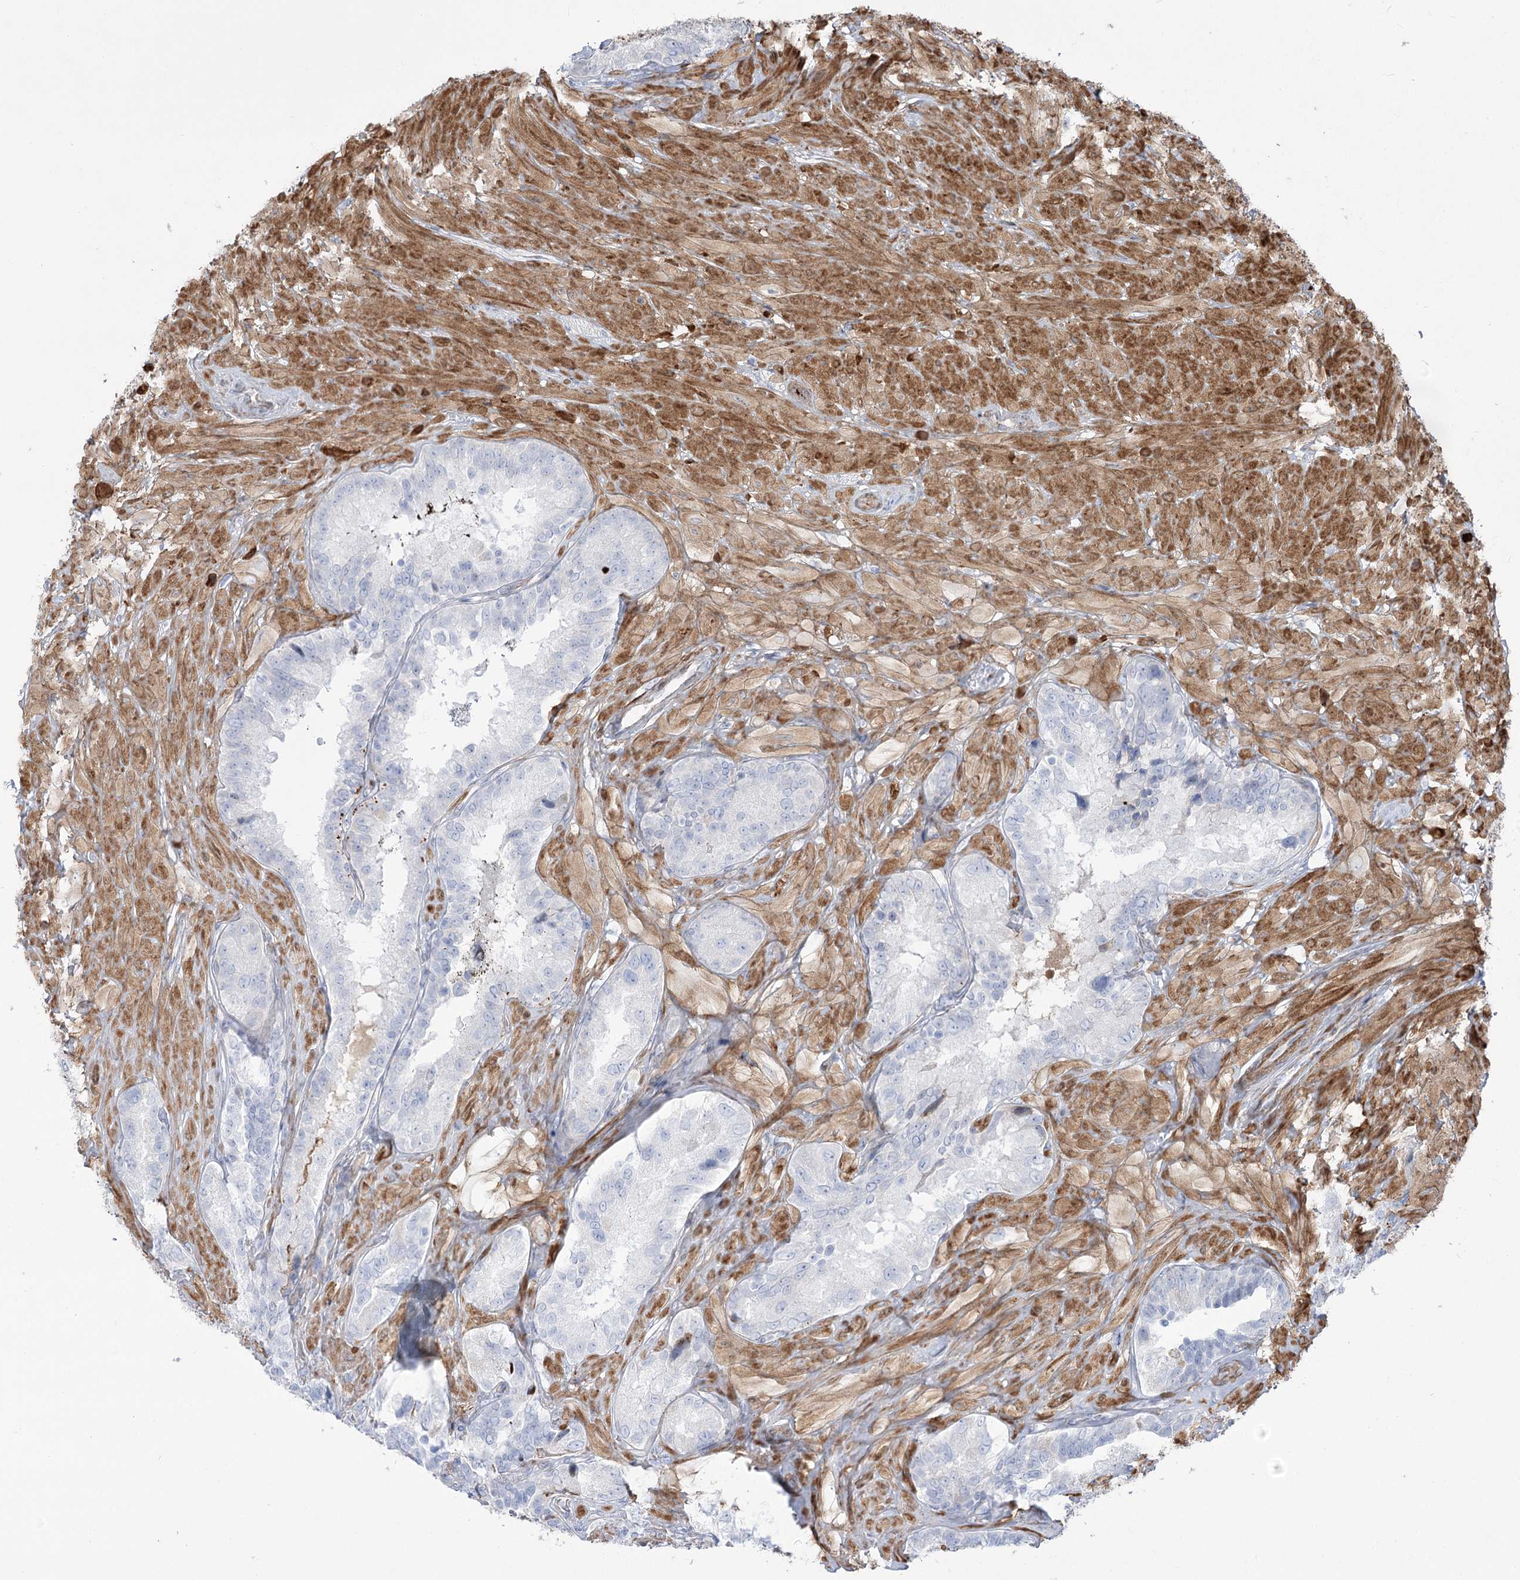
{"staining": {"intensity": "negative", "quantity": "none", "location": "none"}, "tissue": "seminal vesicle", "cell_type": "Glandular cells", "image_type": "normal", "snomed": [{"axis": "morphology", "description": "Normal tissue, NOS"}, {"axis": "topography", "description": "Seminal veicle"}, {"axis": "topography", "description": "Peripheral nerve tissue"}], "caption": "There is no significant expression in glandular cells of seminal vesicle. (DAB immunohistochemistry, high magnification).", "gene": "ANKRD23", "patient": {"sex": "male", "age": 67}}